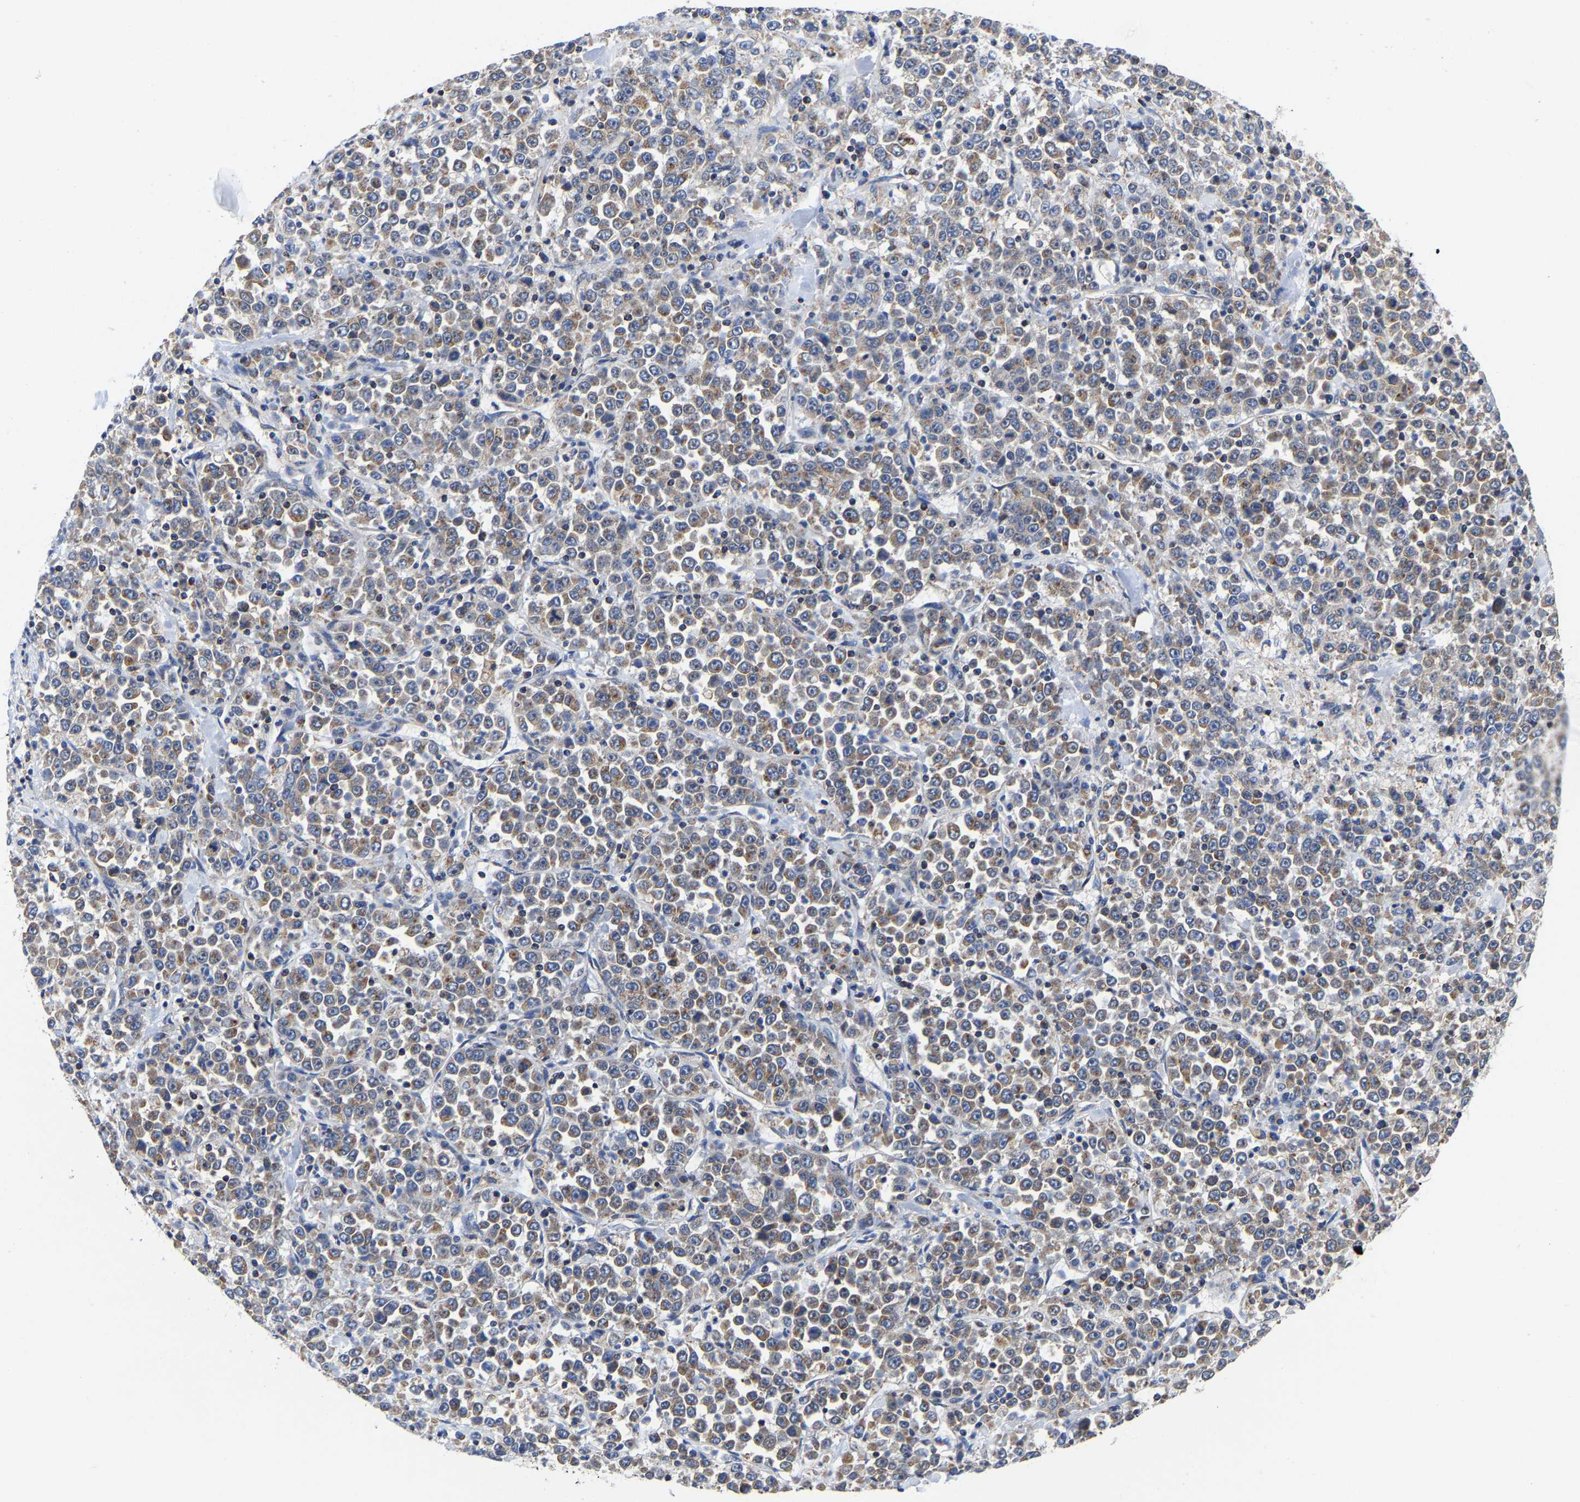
{"staining": {"intensity": "moderate", "quantity": ">75%", "location": "cytoplasmic/membranous"}, "tissue": "stomach cancer", "cell_type": "Tumor cells", "image_type": "cancer", "snomed": [{"axis": "morphology", "description": "Normal tissue, NOS"}, {"axis": "morphology", "description": "Adenocarcinoma, NOS"}, {"axis": "topography", "description": "Stomach, upper"}, {"axis": "topography", "description": "Stomach"}], "caption": "This image reveals immunohistochemistry staining of human stomach adenocarcinoma, with medium moderate cytoplasmic/membranous positivity in about >75% of tumor cells.", "gene": "PFKFB3", "patient": {"sex": "male", "age": 59}}